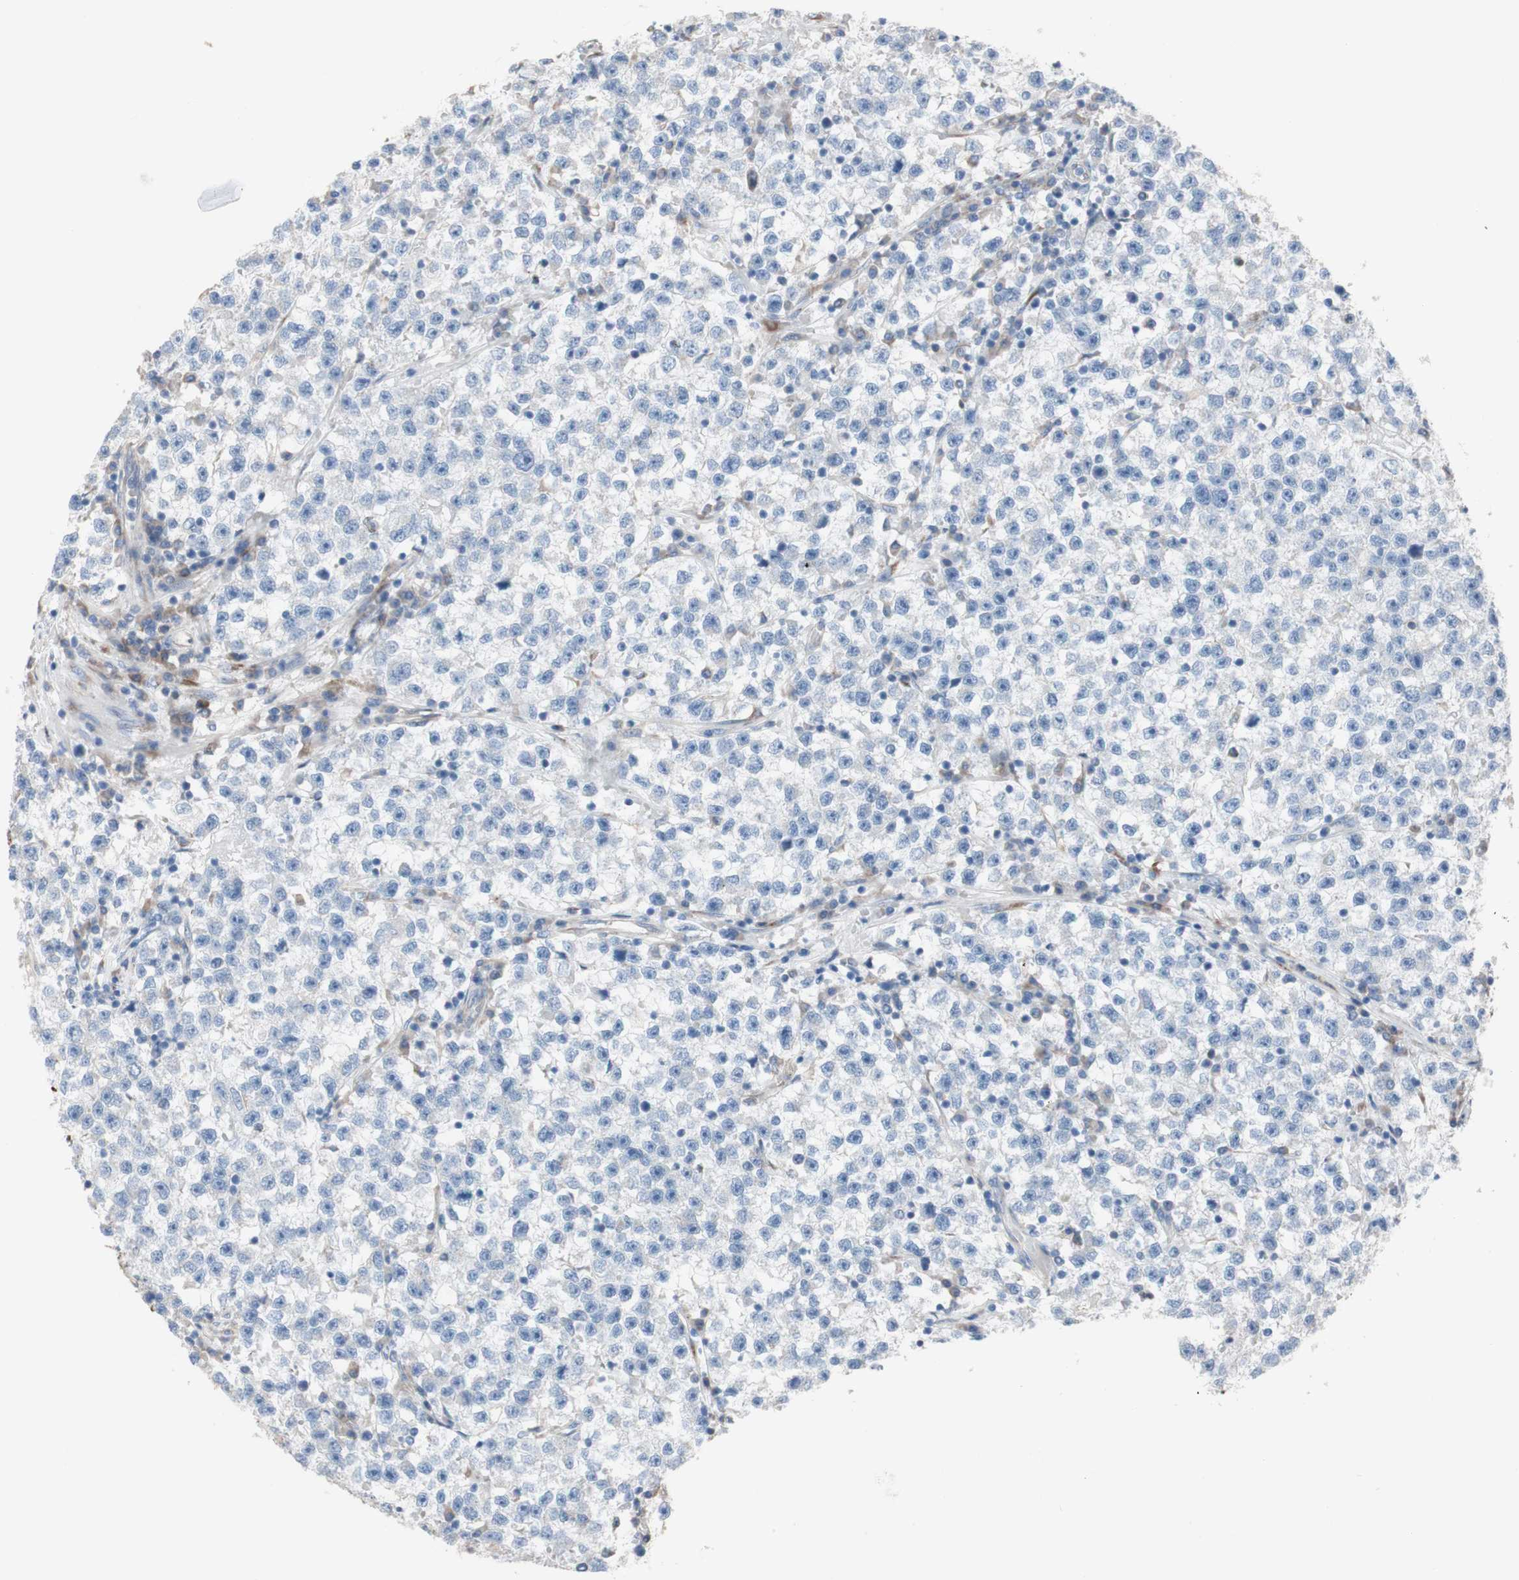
{"staining": {"intensity": "negative", "quantity": "none", "location": "none"}, "tissue": "testis cancer", "cell_type": "Tumor cells", "image_type": "cancer", "snomed": [{"axis": "morphology", "description": "Seminoma, NOS"}, {"axis": "topography", "description": "Testis"}], "caption": "DAB immunohistochemical staining of human seminoma (testis) displays no significant staining in tumor cells.", "gene": "AGPAT5", "patient": {"sex": "male", "age": 22}}